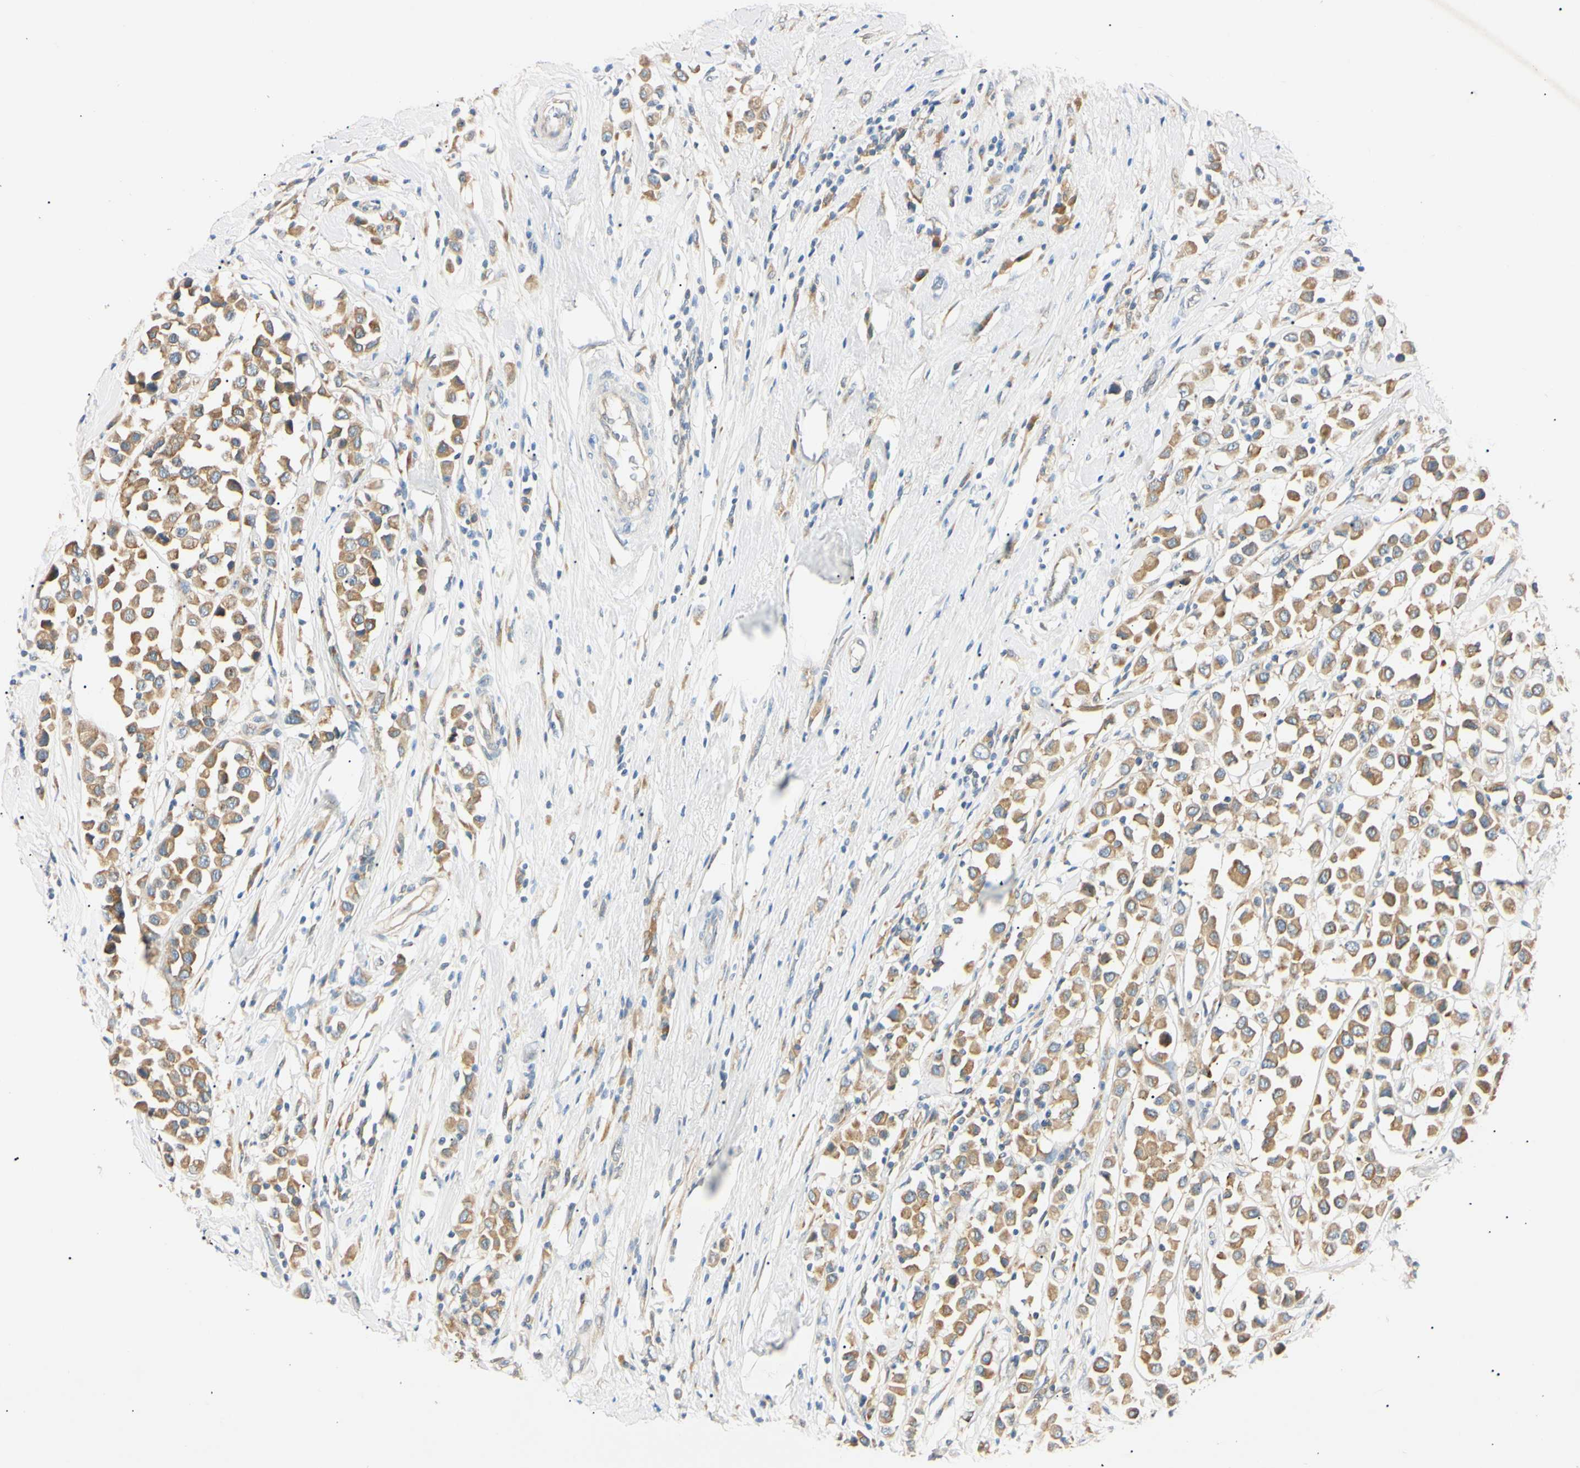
{"staining": {"intensity": "moderate", "quantity": ">75%", "location": "cytoplasmic/membranous"}, "tissue": "breast cancer", "cell_type": "Tumor cells", "image_type": "cancer", "snomed": [{"axis": "morphology", "description": "Duct carcinoma"}, {"axis": "topography", "description": "Breast"}], "caption": "Human breast cancer stained for a protein (brown) reveals moderate cytoplasmic/membranous positive expression in about >75% of tumor cells.", "gene": "DNAJB12", "patient": {"sex": "female", "age": 61}}